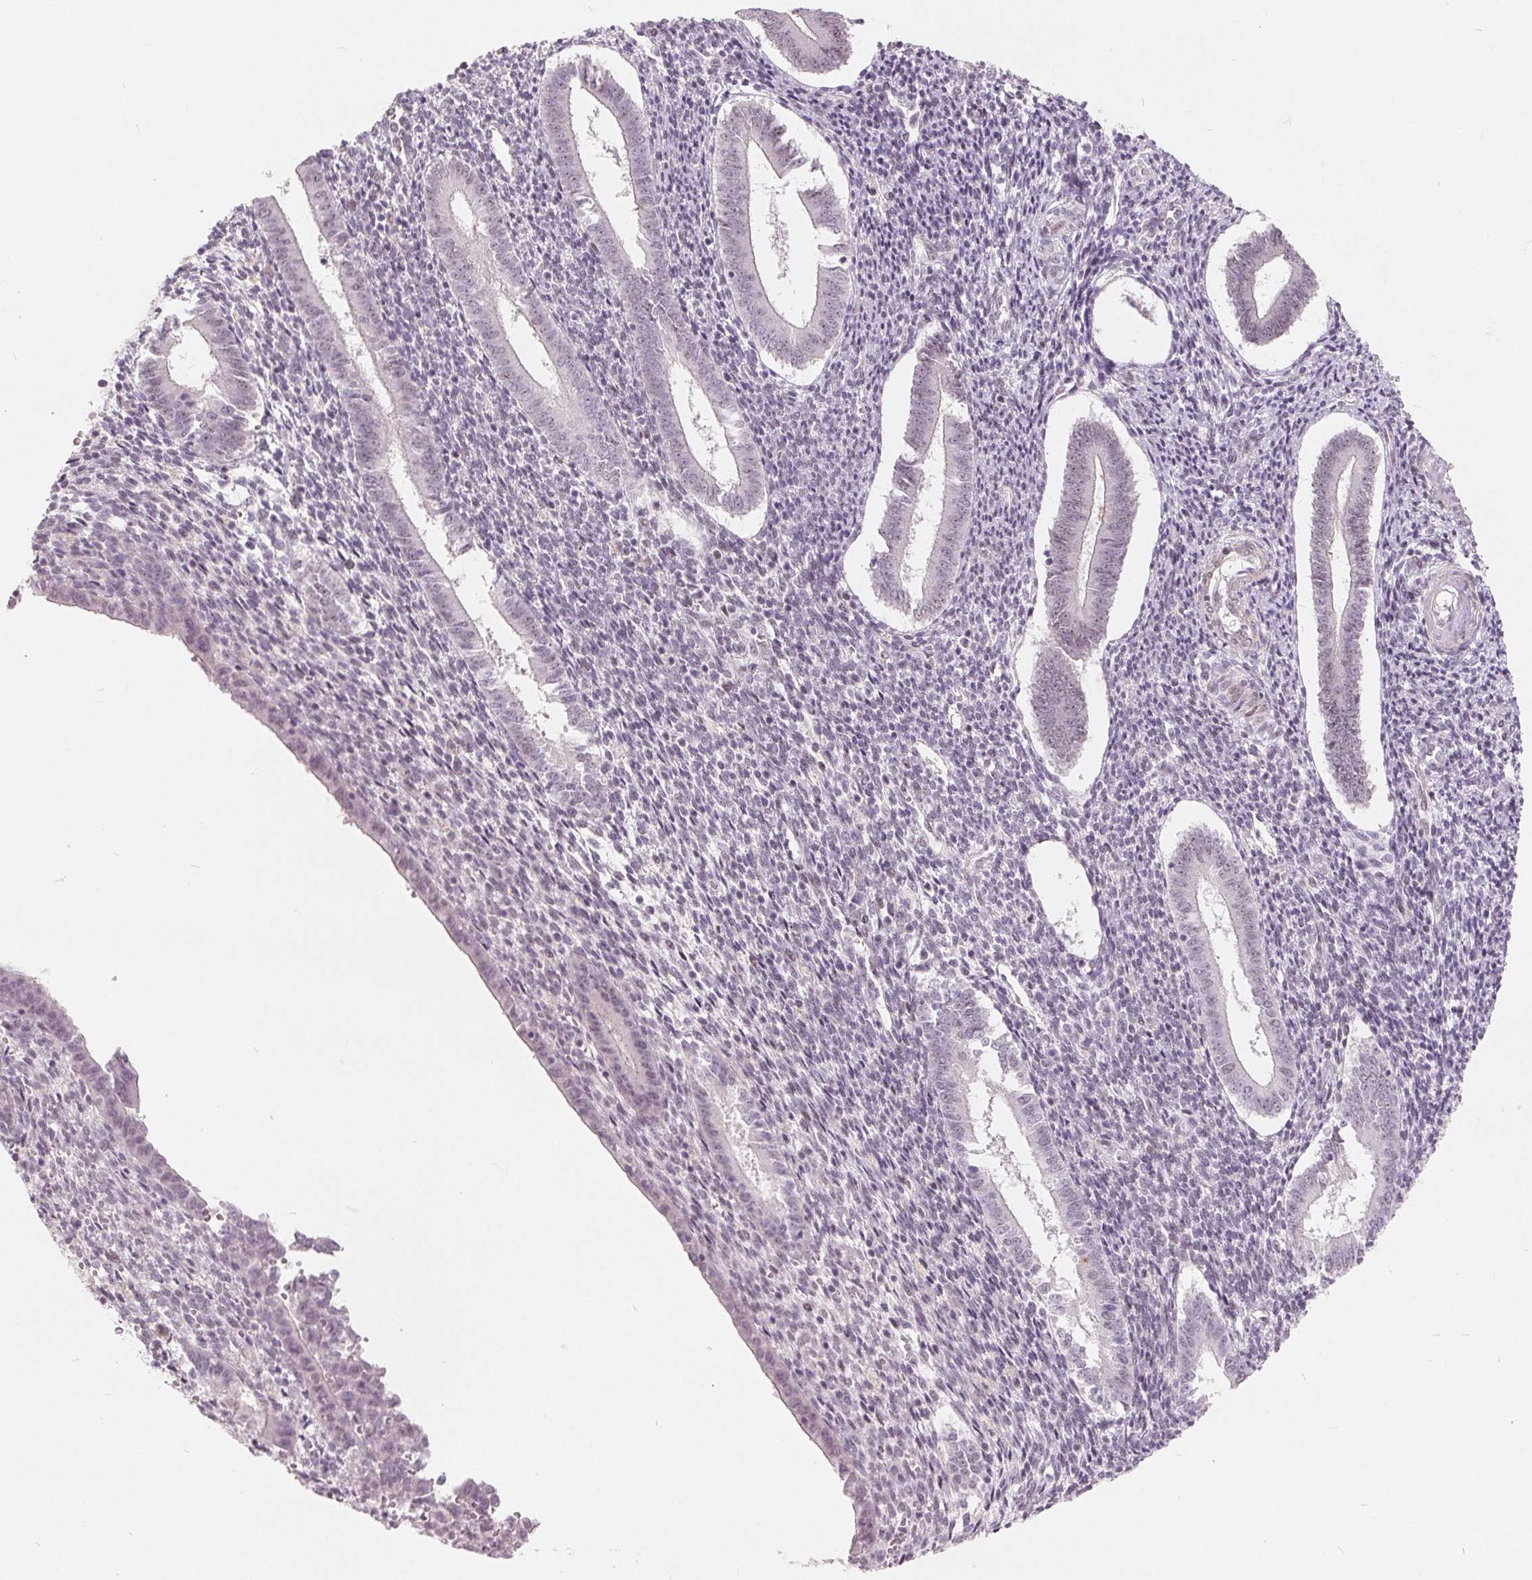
{"staining": {"intensity": "moderate", "quantity": "<25%", "location": "nuclear"}, "tissue": "endometrium", "cell_type": "Cells in endometrial stroma", "image_type": "normal", "snomed": [{"axis": "morphology", "description": "Normal tissue, NOS"}, {"axis": "topography", "description": "Endometrium"}], "caption": "Immunohistochemistry (IHC) (DAB (3,3'-diaminobenzidine)) staining of benign human endometrium displays moderate nuclear protein staining in about <25% of cells in endometrial stroma.", "gene": "NRG2", "patient": {"sex": "female", "age": 25}}